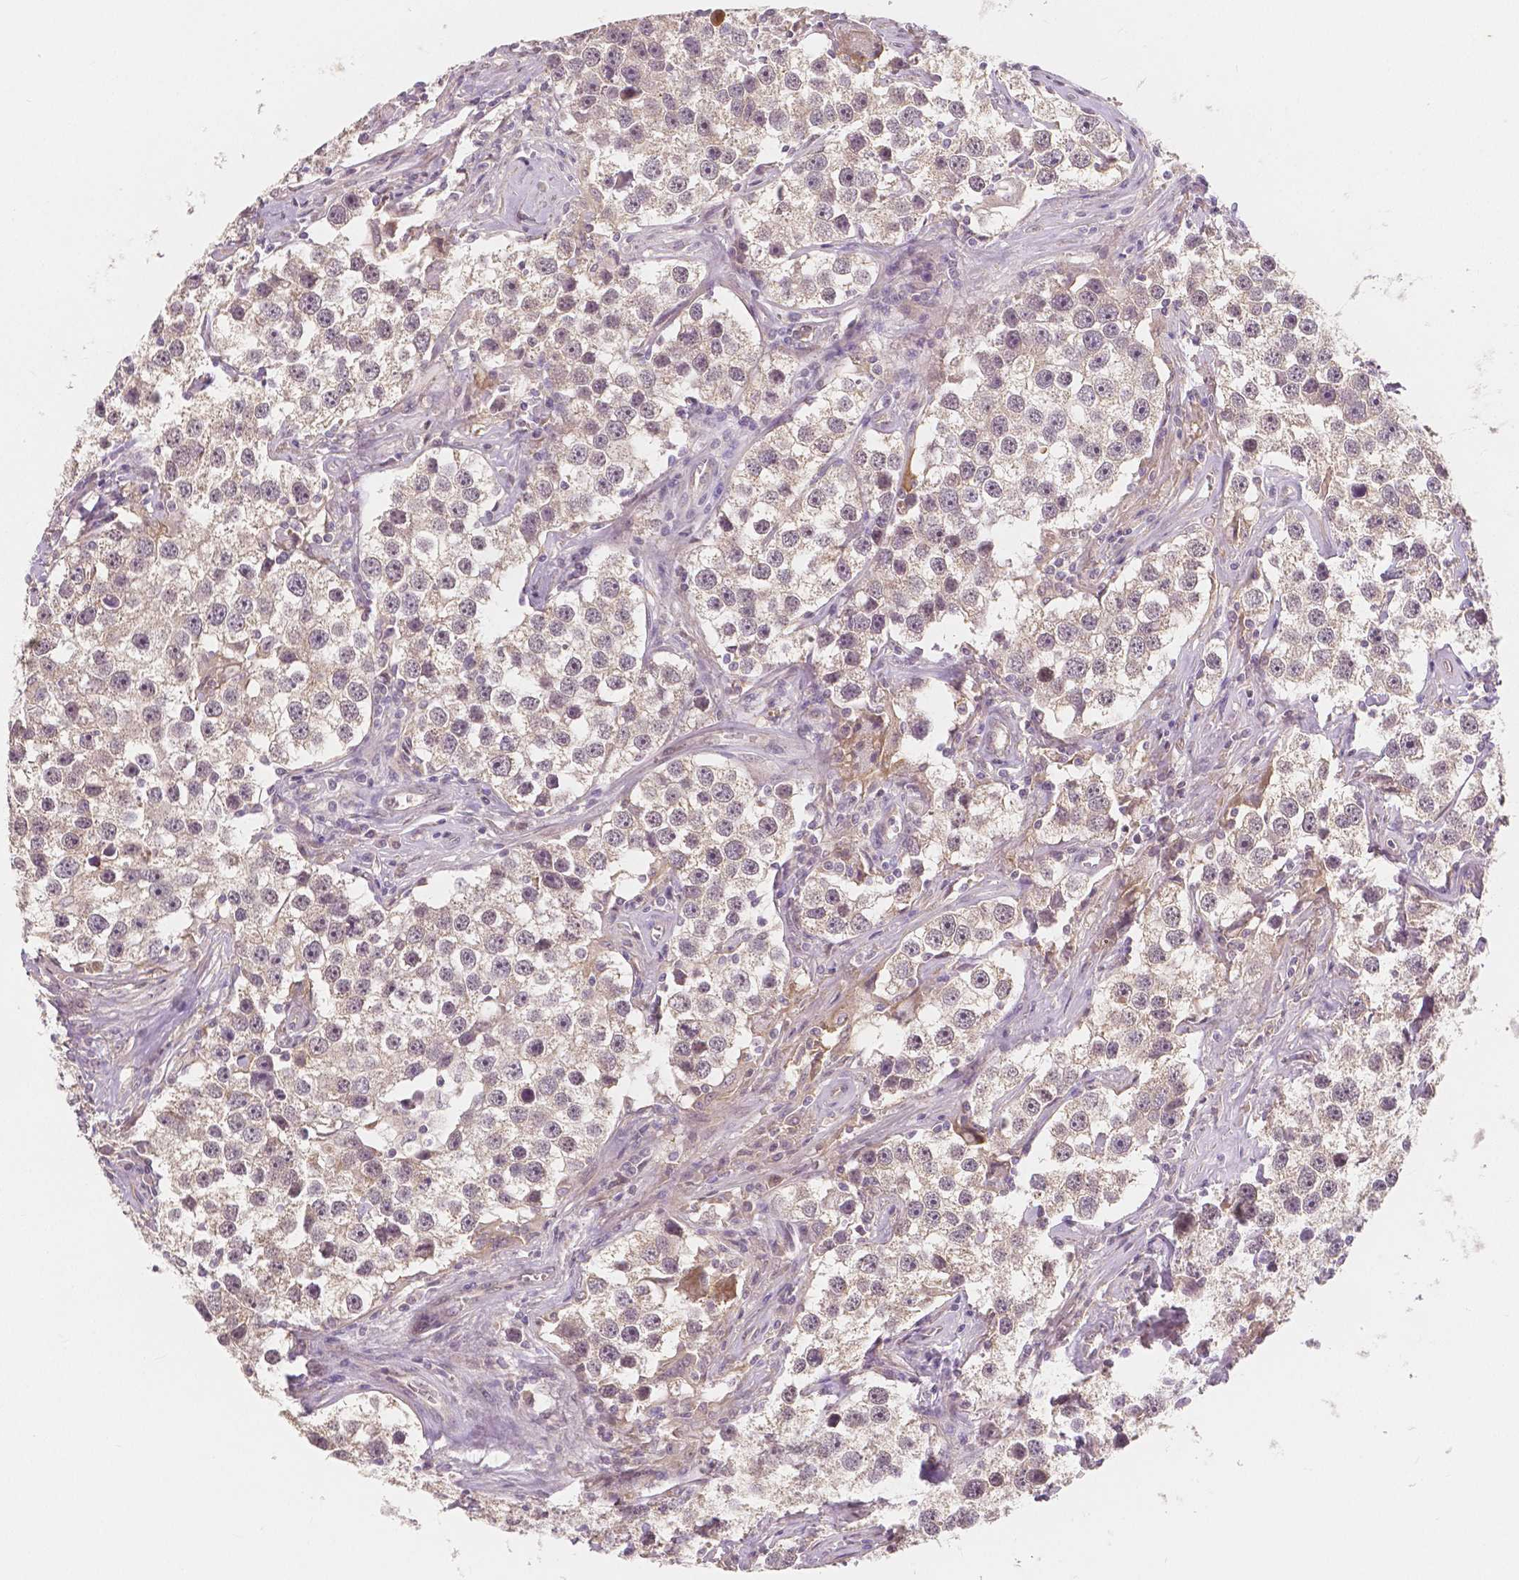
{"staining": {"intensity": "weak", "quantity": "25%-75%", "location": "cytoplasmic/membranous"}, "tissue": "testis cancer", "cell_type": "Tumor cells", "image_type": "cancer", "snomed": [{"axis": "morphology", "description": "Seminoma, NOS"}, {"axis": "topography", "description": "Testis"}], "caption": "Immunohistochemical staining of human testis cancer demonstrates low levels of weak cytoplasmic/membranous protein expression in approximately 25%-75% of tumor cells. (DAB (3,3'-diaminobenzidine) IHC, brown staining for protein, blue staining for nuclei).", "gene": "SNX12", "patient": {"sex": "male", "age": 49}}